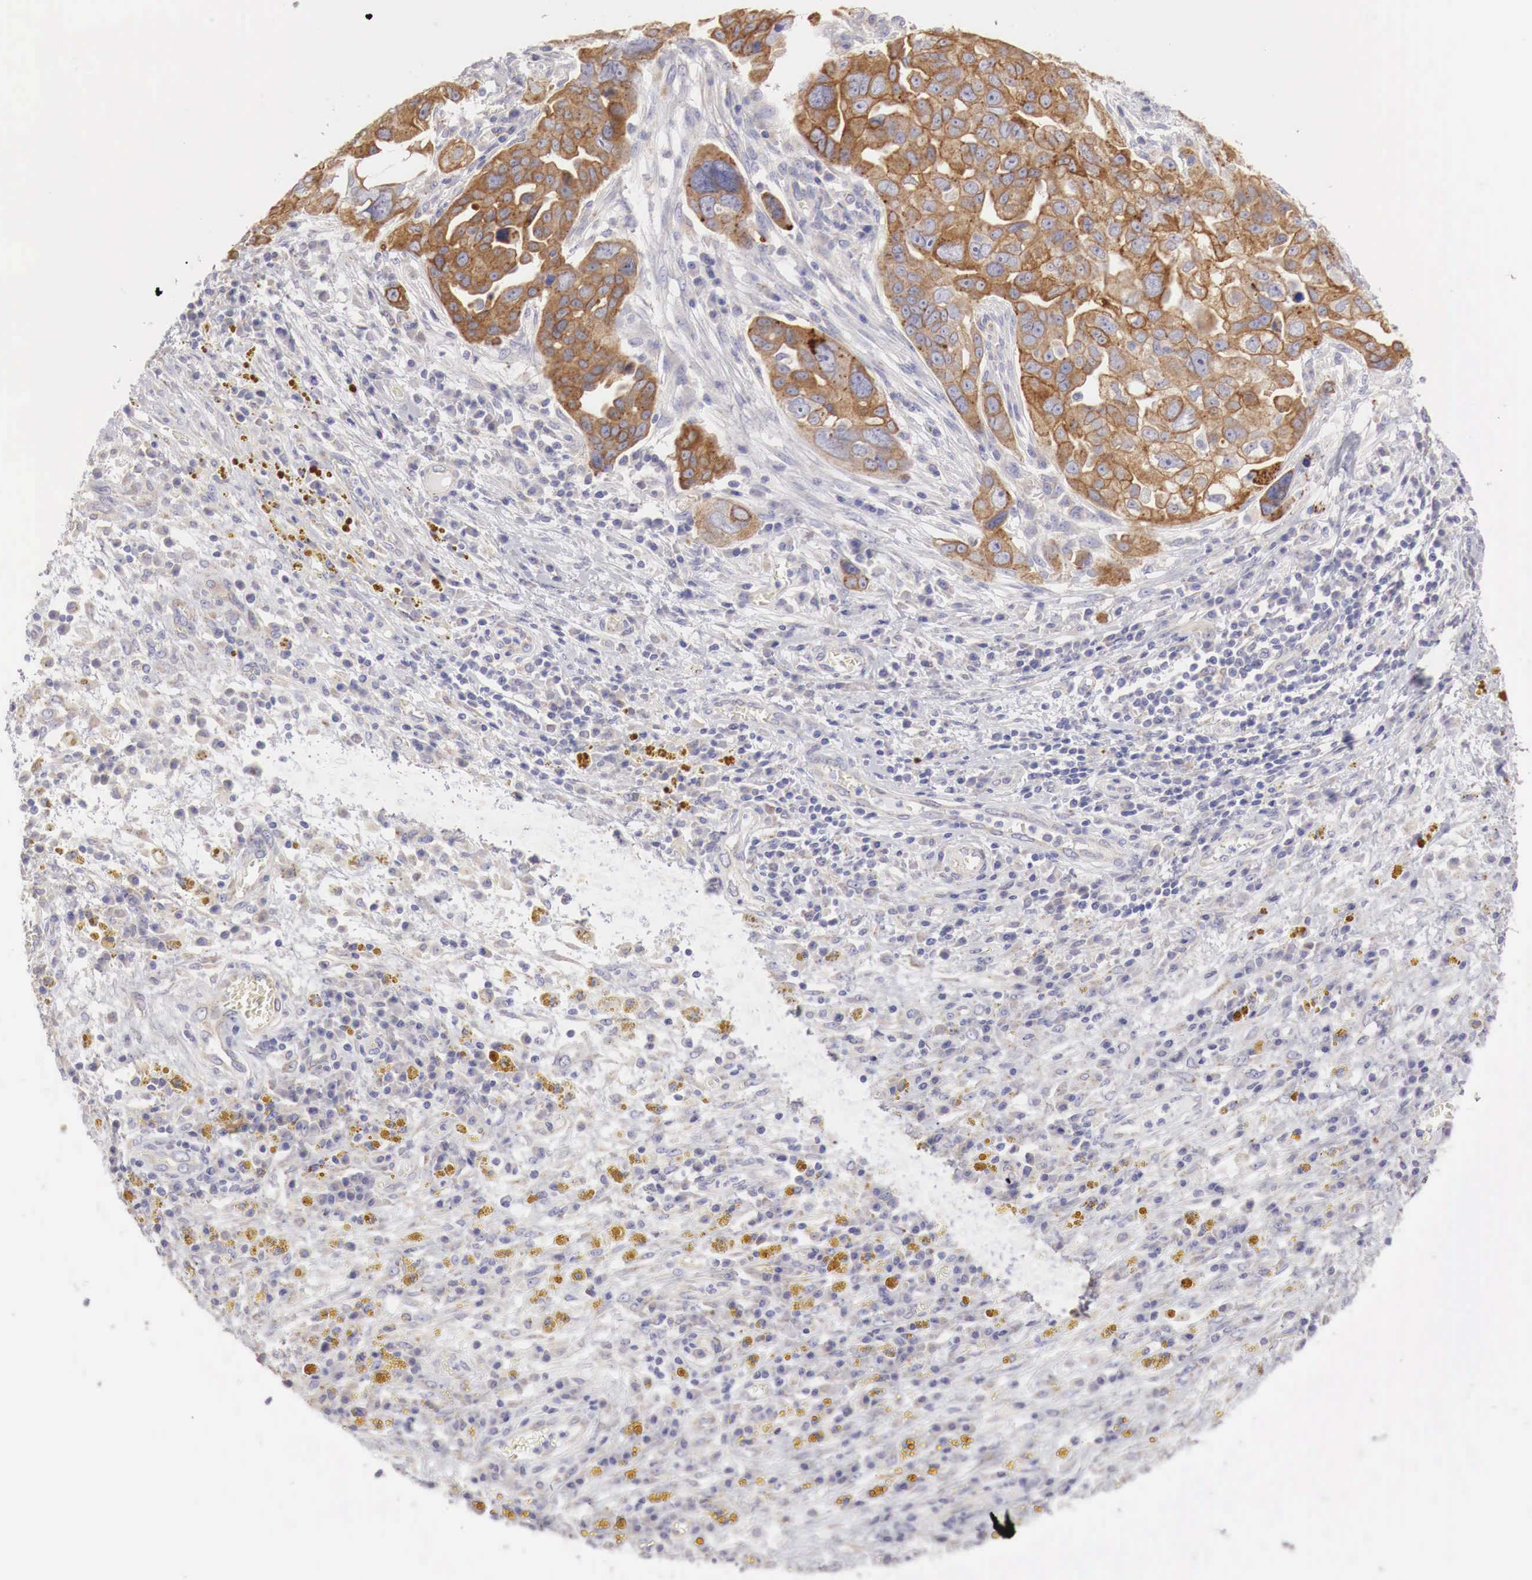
{"staining": {"intensity": "strong", "quantity": ">75%", "location": "cytoplasmic/membranous"}, "tissue": "ovarian cancer", "cell_type": "Tumor cells", "image_type": "cancer", "snomed": [{"axis": "morphology", "description": "Carcinoma, endometroid"}, {"axis": "topography", "description": "Ovary"}], "caption": "Approximately >75% of tumor cells in endometroid carcinoma (ovarian) show strong cytoplasmic/membranous protein staining as visualized by brown immunohistochemical staining.", "gene": "NSDHL", "patient": {"sex": "female", "age": 75}}